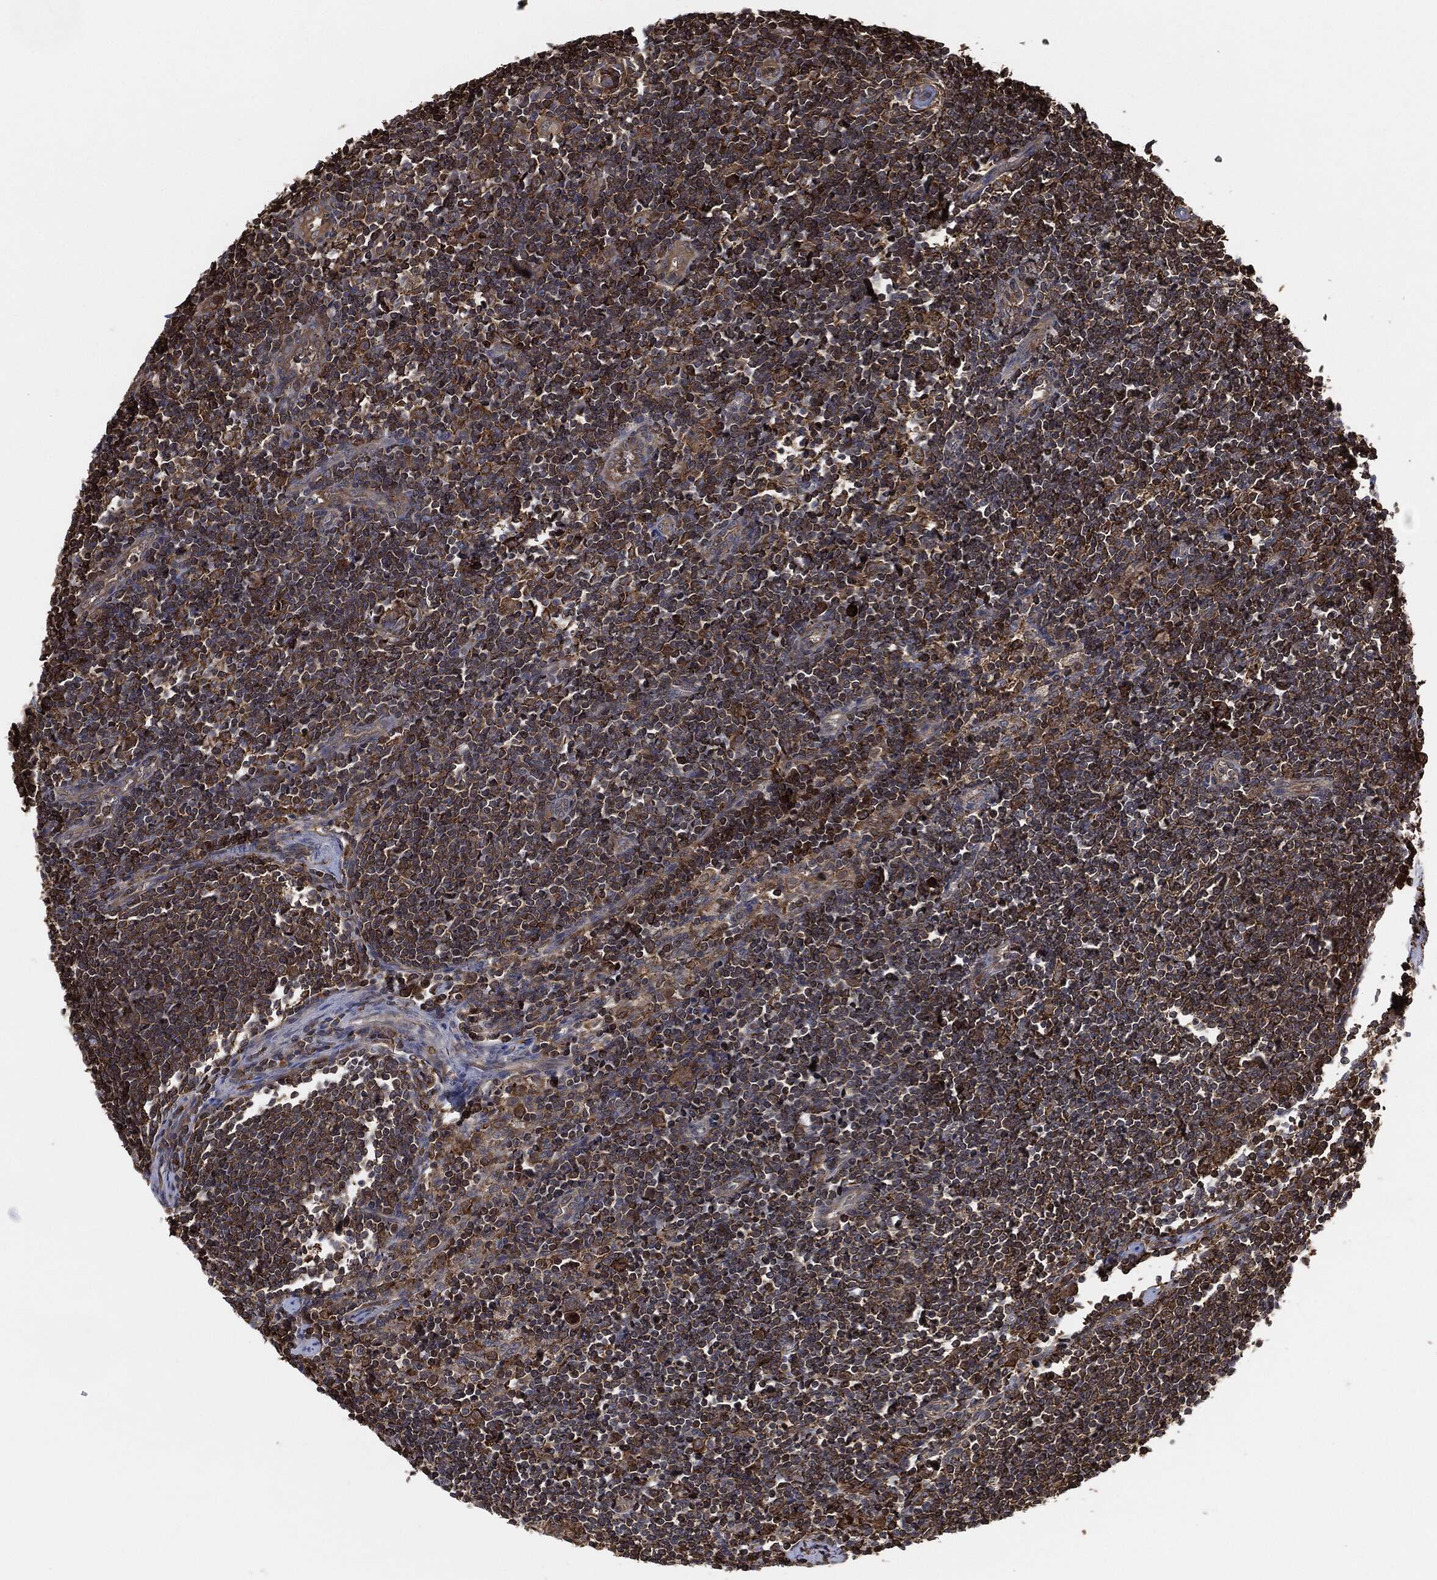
{"staining": {"intensity": "strong", "quantity": "25%-75%", "location": "cytoplasmic/membranous"}, "tissue": "lymph node", "cell_type": "Non-germinal center cells", "image_type": "normal", "snomed": [{"axis": "morphology", "description": "Normal tissue, NOS"}, {"axis": "morphology", "description": "Adenocarcinoma, NOS"}, {"axis": "topography", "description": "Lymph node"}, {"axis": "topography", "description": "Pancreas"}], "caption": "High-power microscopy captured an immunohistochemistry micrograph of normal lymph node, revealing strong cytoplasmic/membranous positivity in about 25%-75% of non-germinal center cells. Nuclei are stained in blue.", "gene": "TPT1", "patient": {"sex": "female", "age": 58}}